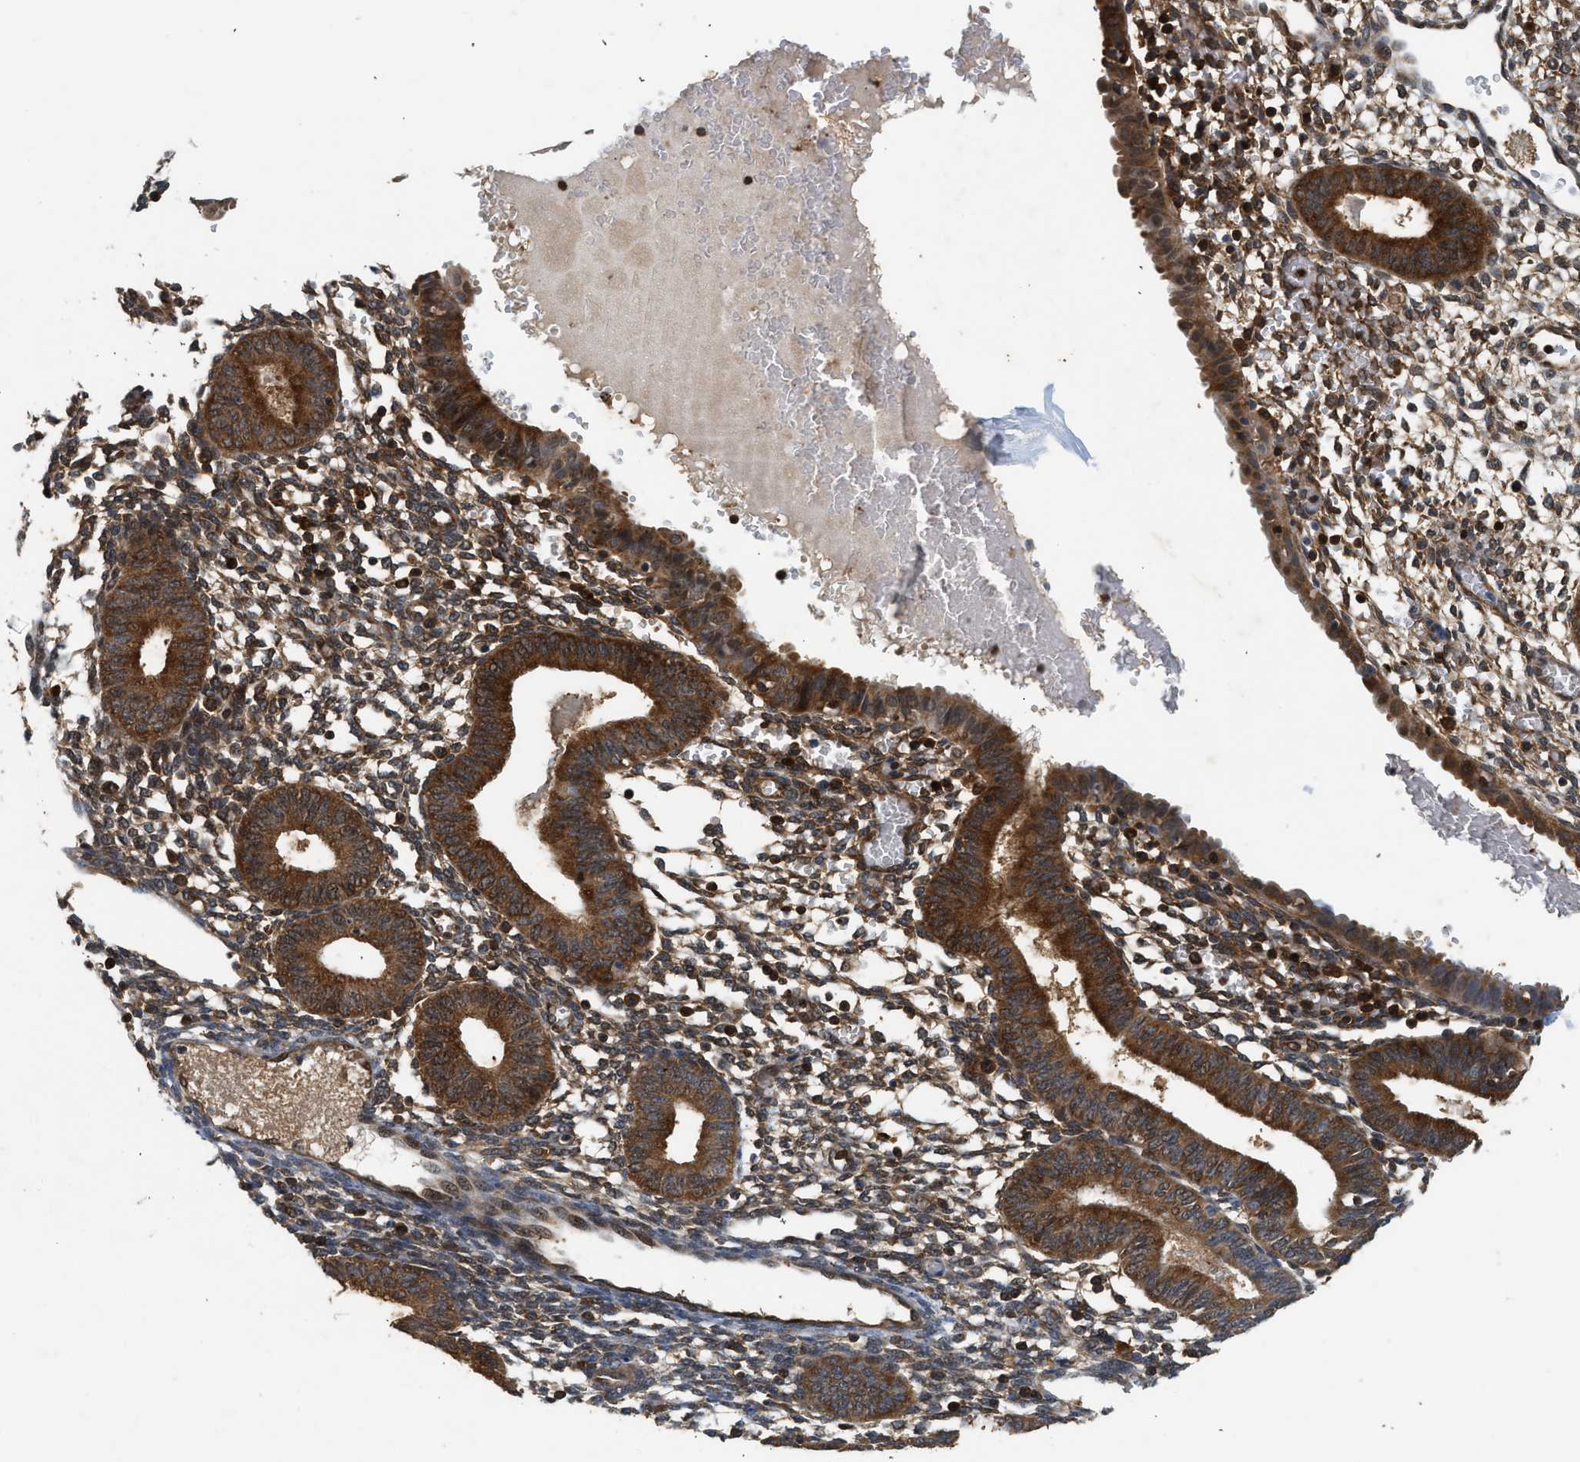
{"staining": {"intensity": "moderate", "quantity": "25%-75%", "location": "cytoplasmic/membranous"}, "tissue": "endometrium", "cell_type": "Cells in endometrial stroma", "image_type": "normal", "snomed": [{"axis": "morphology", "description": "Normal tissue, NOS"}, {"axis": "topography", "description": "Endometrium"}], "caption": "IHC micrograph of benign human endometrium stained for a protein (brown), which displays medium levels of moderate cytoplasmic/membranous staining in approximately 25%-75% of cells in endometrial stroma.", "gene": "OXSR1", "patient": {"sex": "female", "age": 61}}